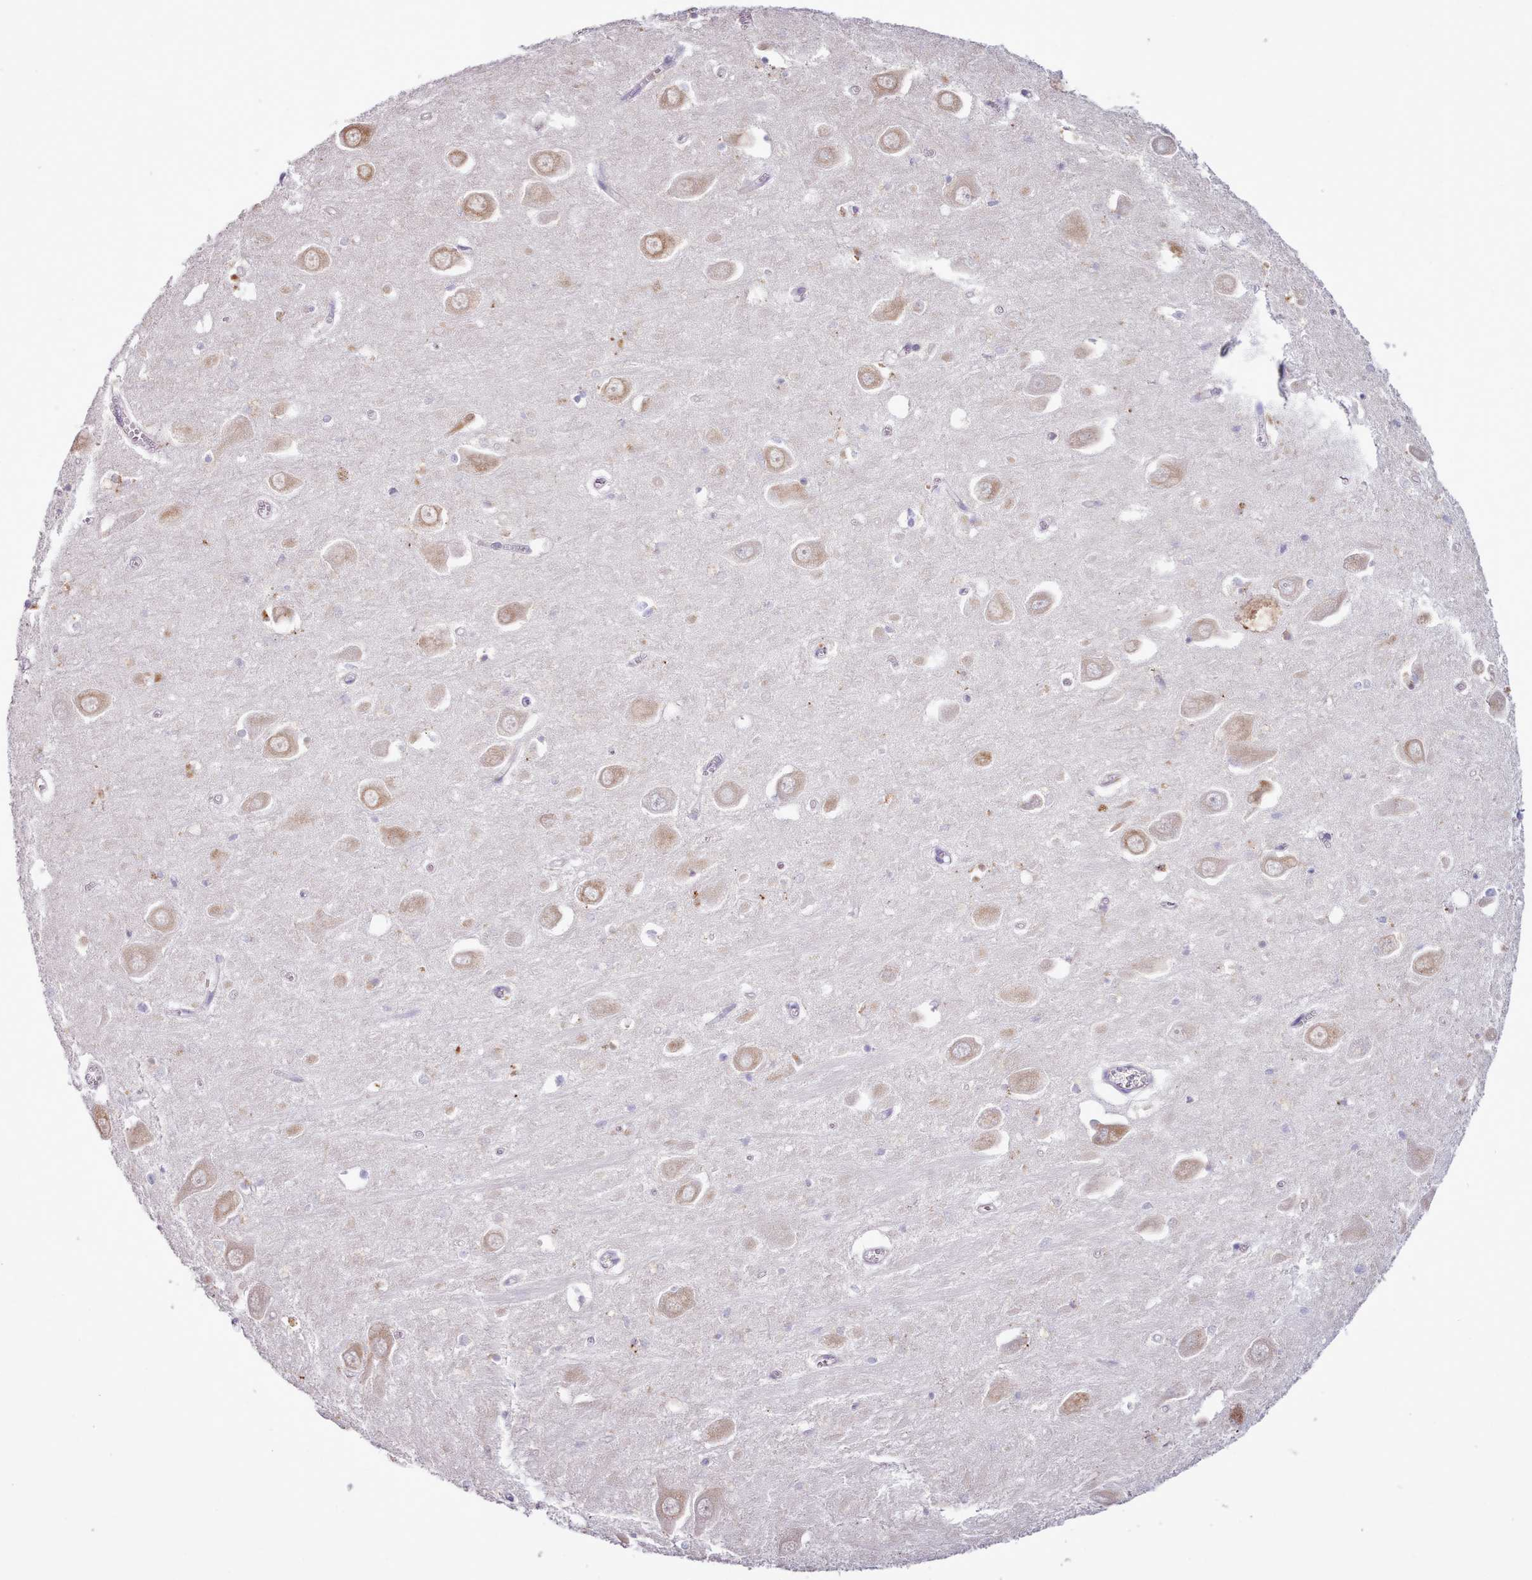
{"staining": {"intensity": "negative", "quantity": "none", "location": "none"}, "tissue": "hippocampus", "cell_type": "Glial cells", "image_type": "normal", "snomed": [{"axis": "morphology", "description": "Normal tissue, NOS"}, {"axis": "topography", "description": "Hippocampus"}], "caption": "Immunohistochemical staining of unremarkable hippocampus reveals no significant expression in glial cells.", "gene": "SRD5A1", "patient": {"sex": "male", "age": 70}}